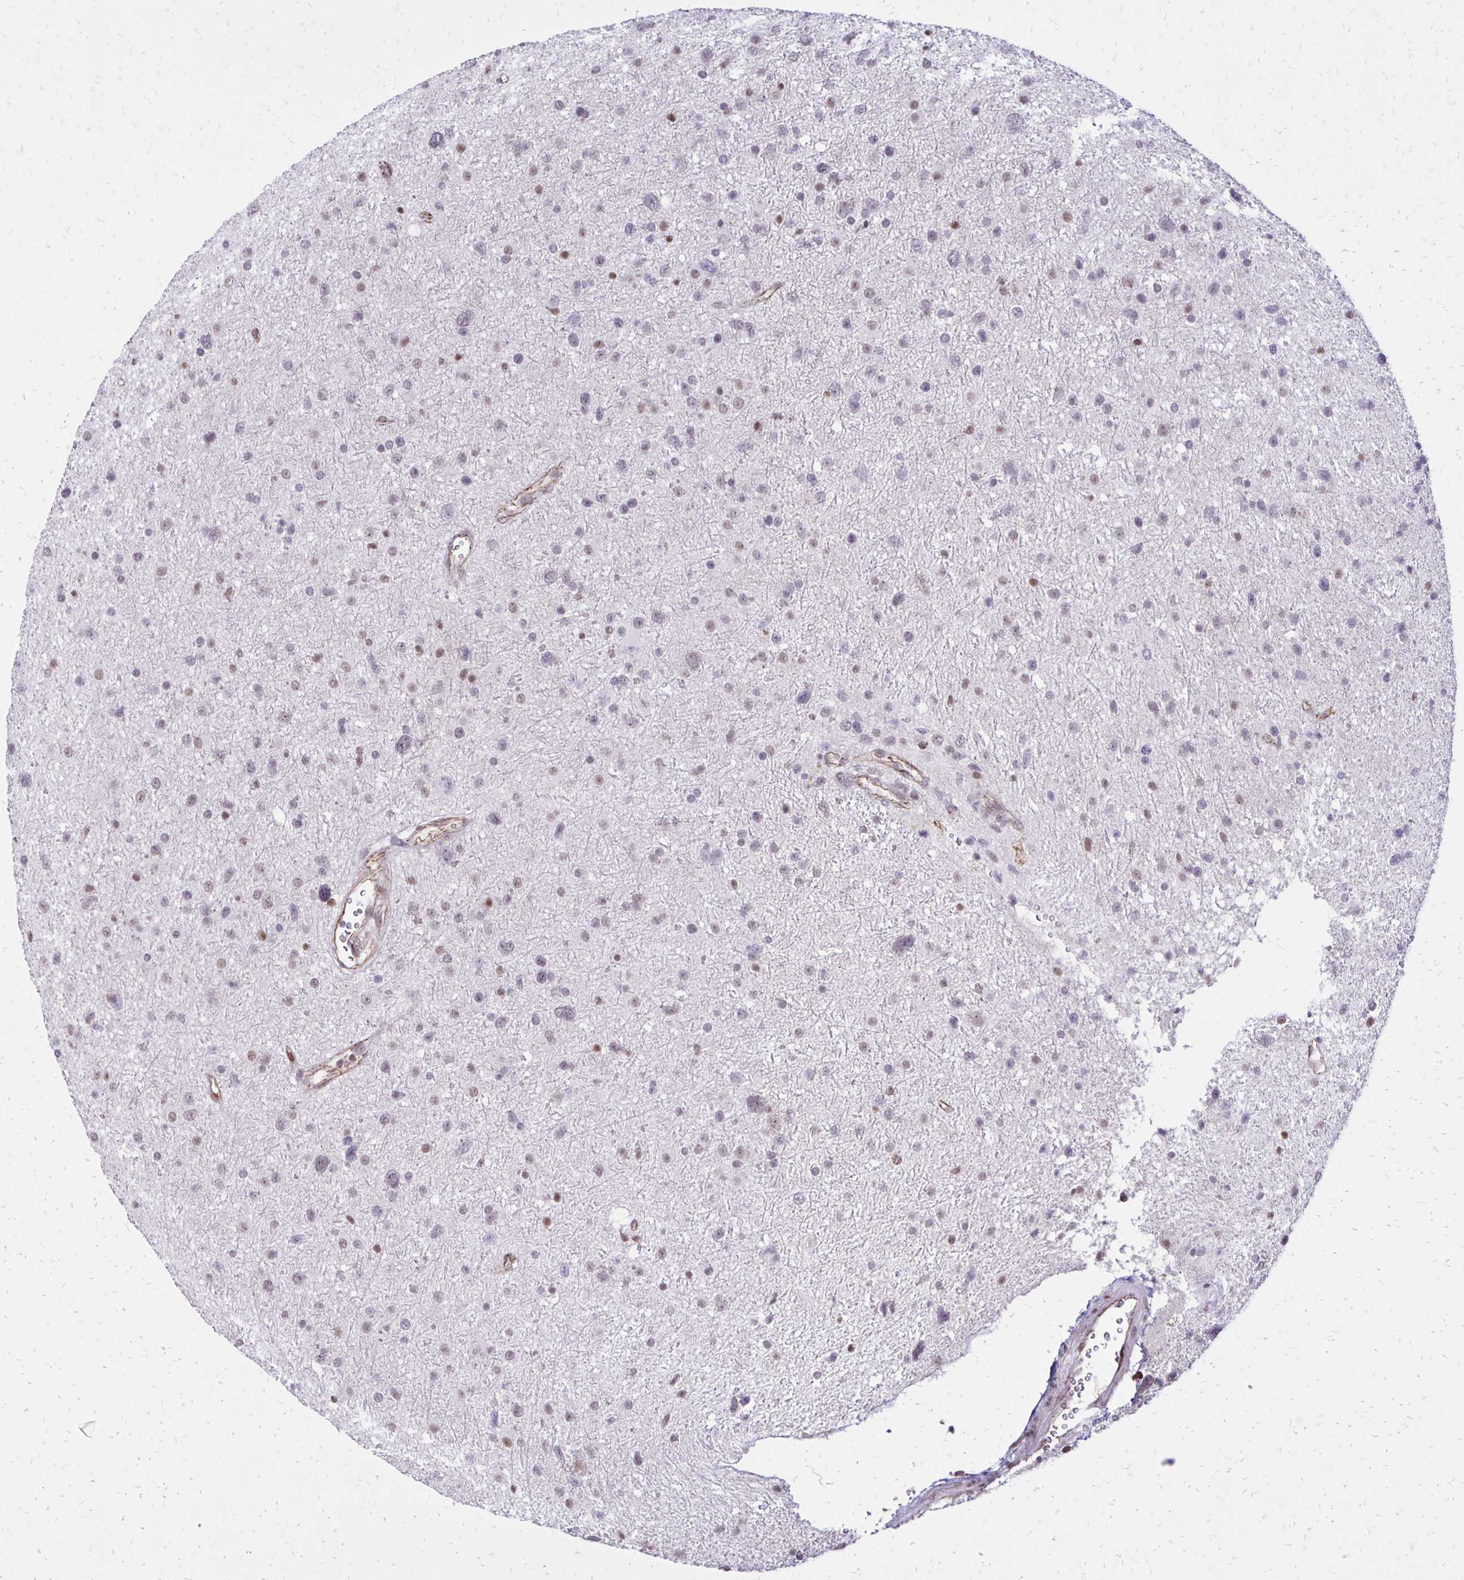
{"staining": {"intensity": "weak", "quantity": "25%-75%", "location": "nuclear"}, "tissue": "glioma", "cell_type": "Tumor cells", "image_type": "cancer", "snomed": [{"axis": "morphology", "description": "Glioma, malignant, Low grade"}, {"axis": "topography", "description": "Brain"}], "caption": "Immunohistochemistry (IHC) of human glioma displays low levels of weak nuclear expression in approximately 25%-75% of tumor cells. (IHC, brightfield microscopy, high magnification).", "gene": "DDB2", "patient": {"sex": "female", "age": 55}}